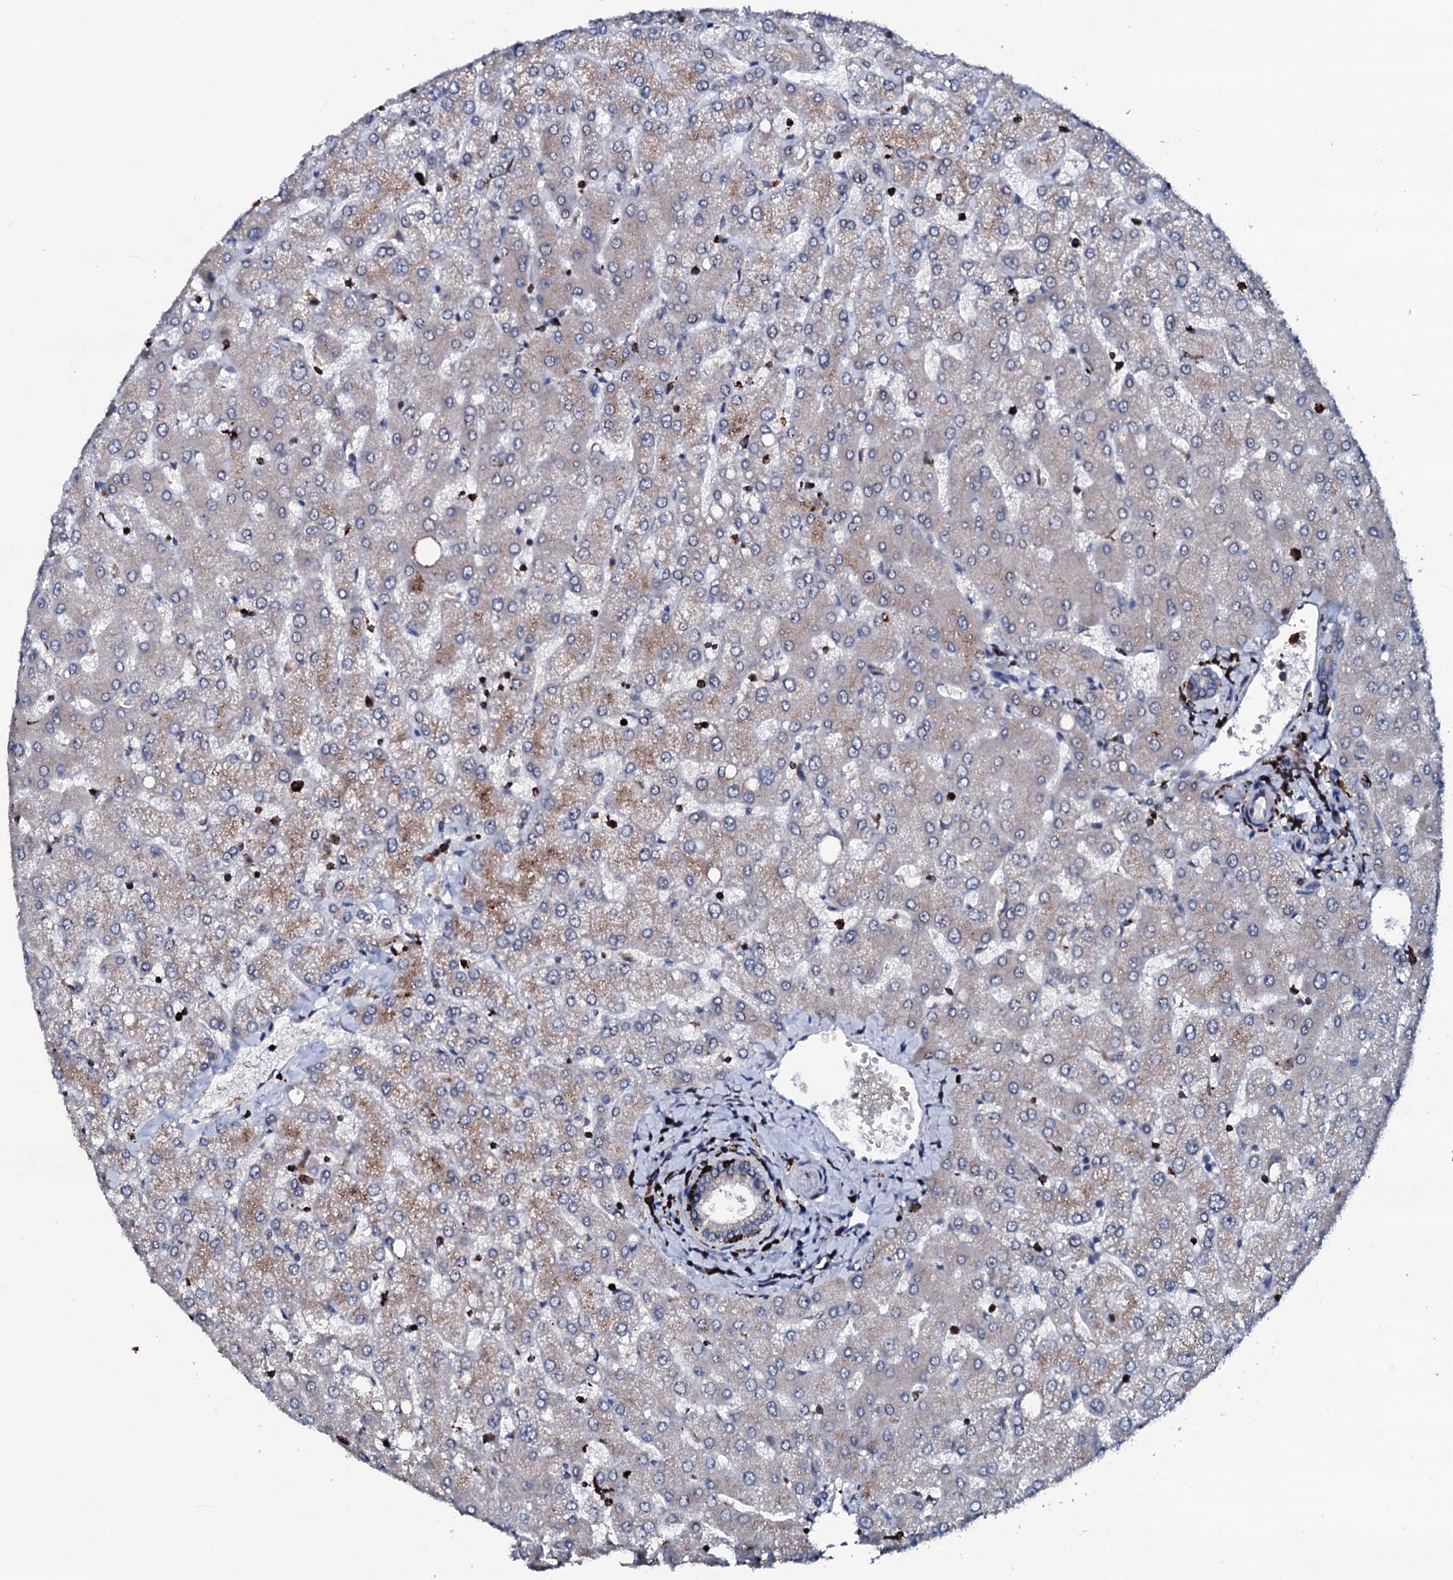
{"staining": {"intensity": "negative", "quantity": "none", "location": "none"}, "tissue": "liver", "cell_type": "Cholangiocytes", "image_type": "normal", "snomed": [{"axis": "morphology", "description": "Normal tissue, NOS"}, {"axis": "topography", "description": "Liver"}], "caption": "Human liver stained for a protein using IHC displays no staining in cholangiocytes.", "gene": "OGFOD2", "patient": {"sex": "female", "age": 54}}